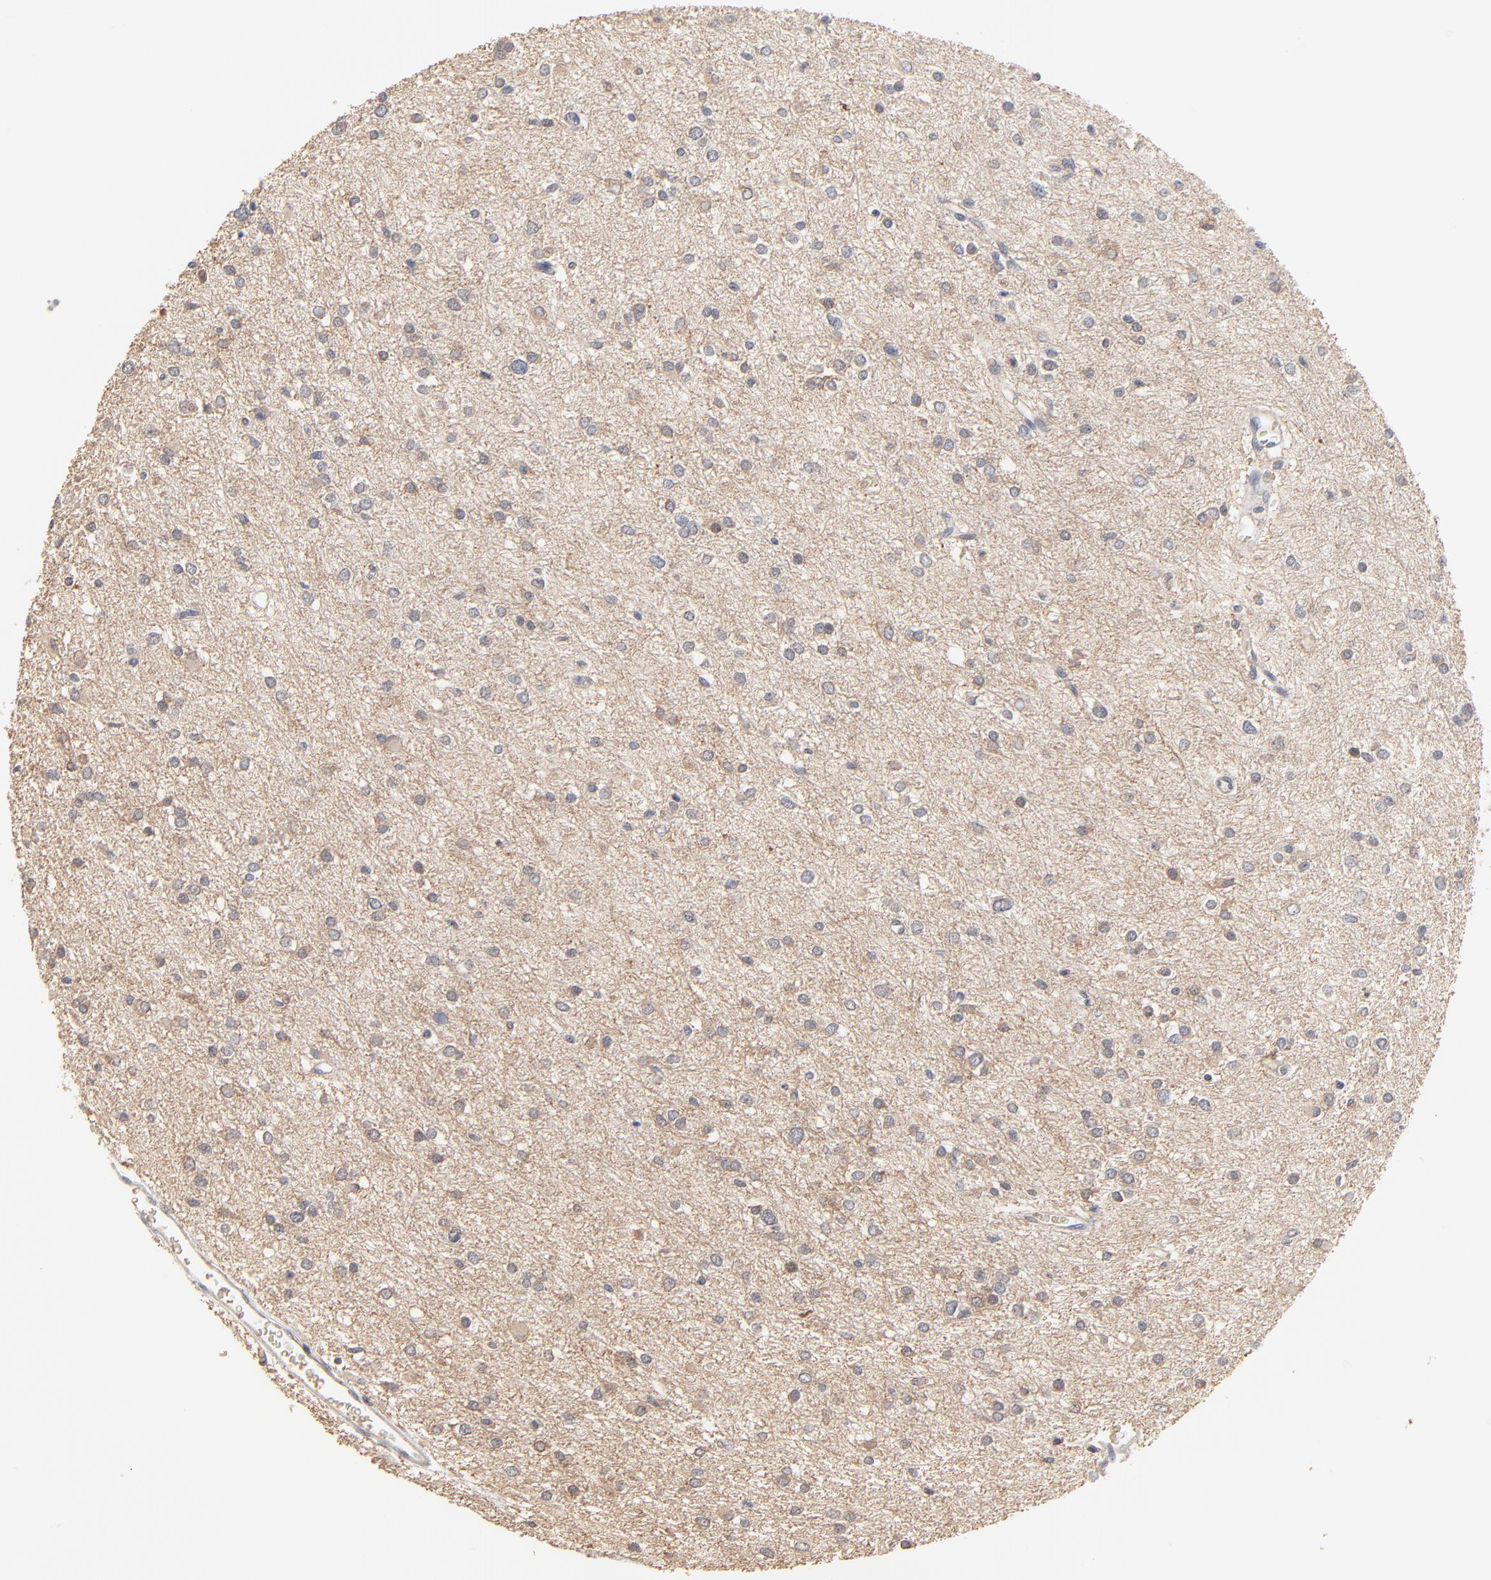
{"staining": {"intensity": "negative", "quantity": "none", "location": "none"}, "tissue": "glioma", "cell_type": "Tumor cells", "image_type": "cancer", "snomed": [{"axis": "morphology", "description": "Glioma, malignant, Low grade"}, {"axis": "topography", "description": "Brain"}], "caption": "DAB immunohistochemical staining of glioma demonstrates no significant staining in tumor cells.", "gene": "FANCB", "patient": {"sex": "female", "age": 36}}